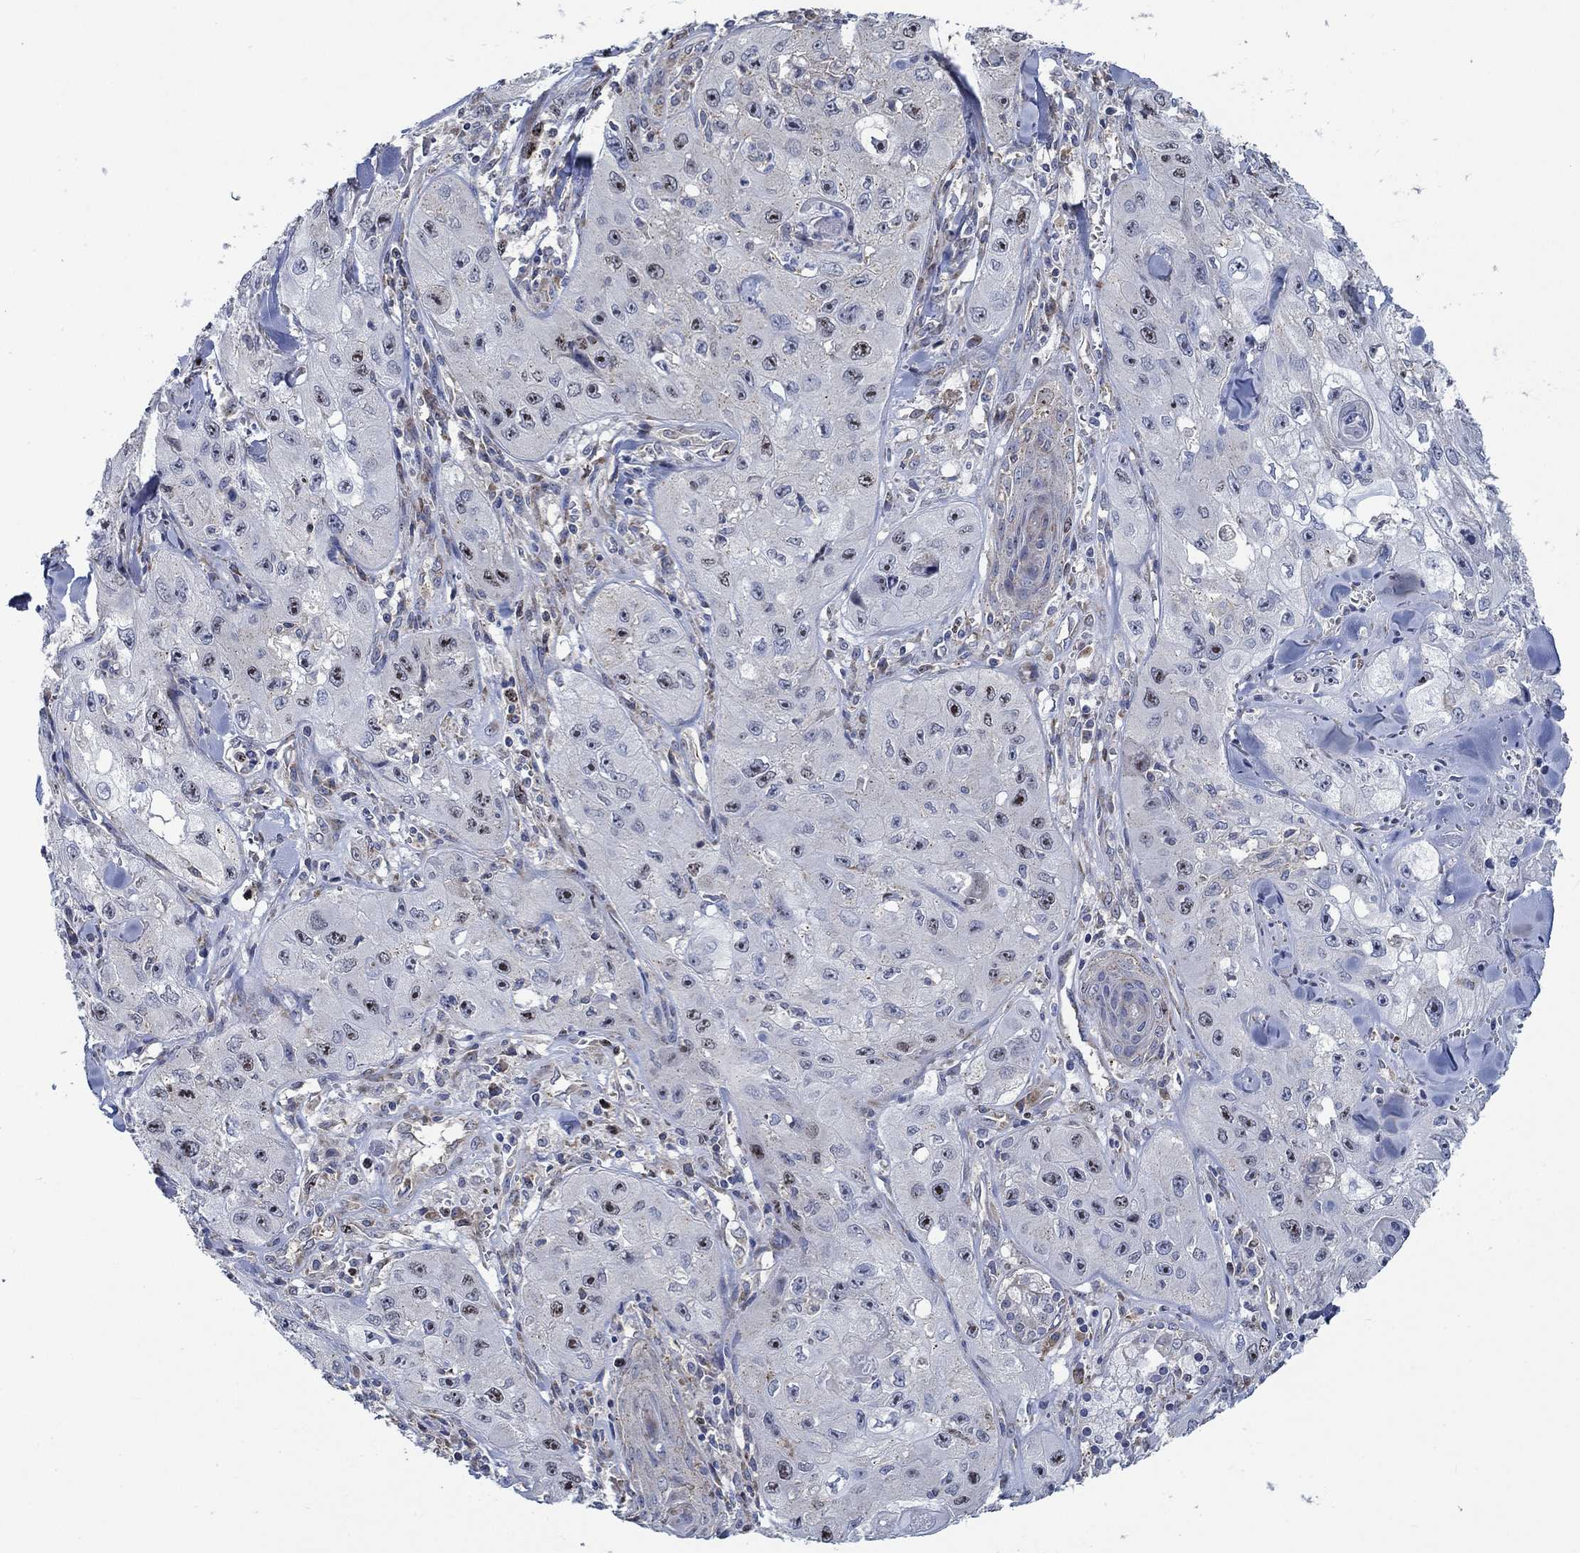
{"staining": {"intensity": "negative", "quantity": "none", "location": "none"}, "tissue": "skin cancer", "cell_type": "Tumor cells", "image_type": "cancer", "snomed": [{"axis": "morphology", "description": "Squamous cell carcinoma, NOS"}, {"axis": "topography", "description": "Skin"}, {"axis": "topography", "description": "Subcutis"}], "caption": "High power microscopy micrograph of an immunohistochemistry photomicrograph of skin squamous cell carcinoma, revealing no significant staining in tumor cells.", "gene": "MMP24", "patient": {"sex": "male", "age": 73}}